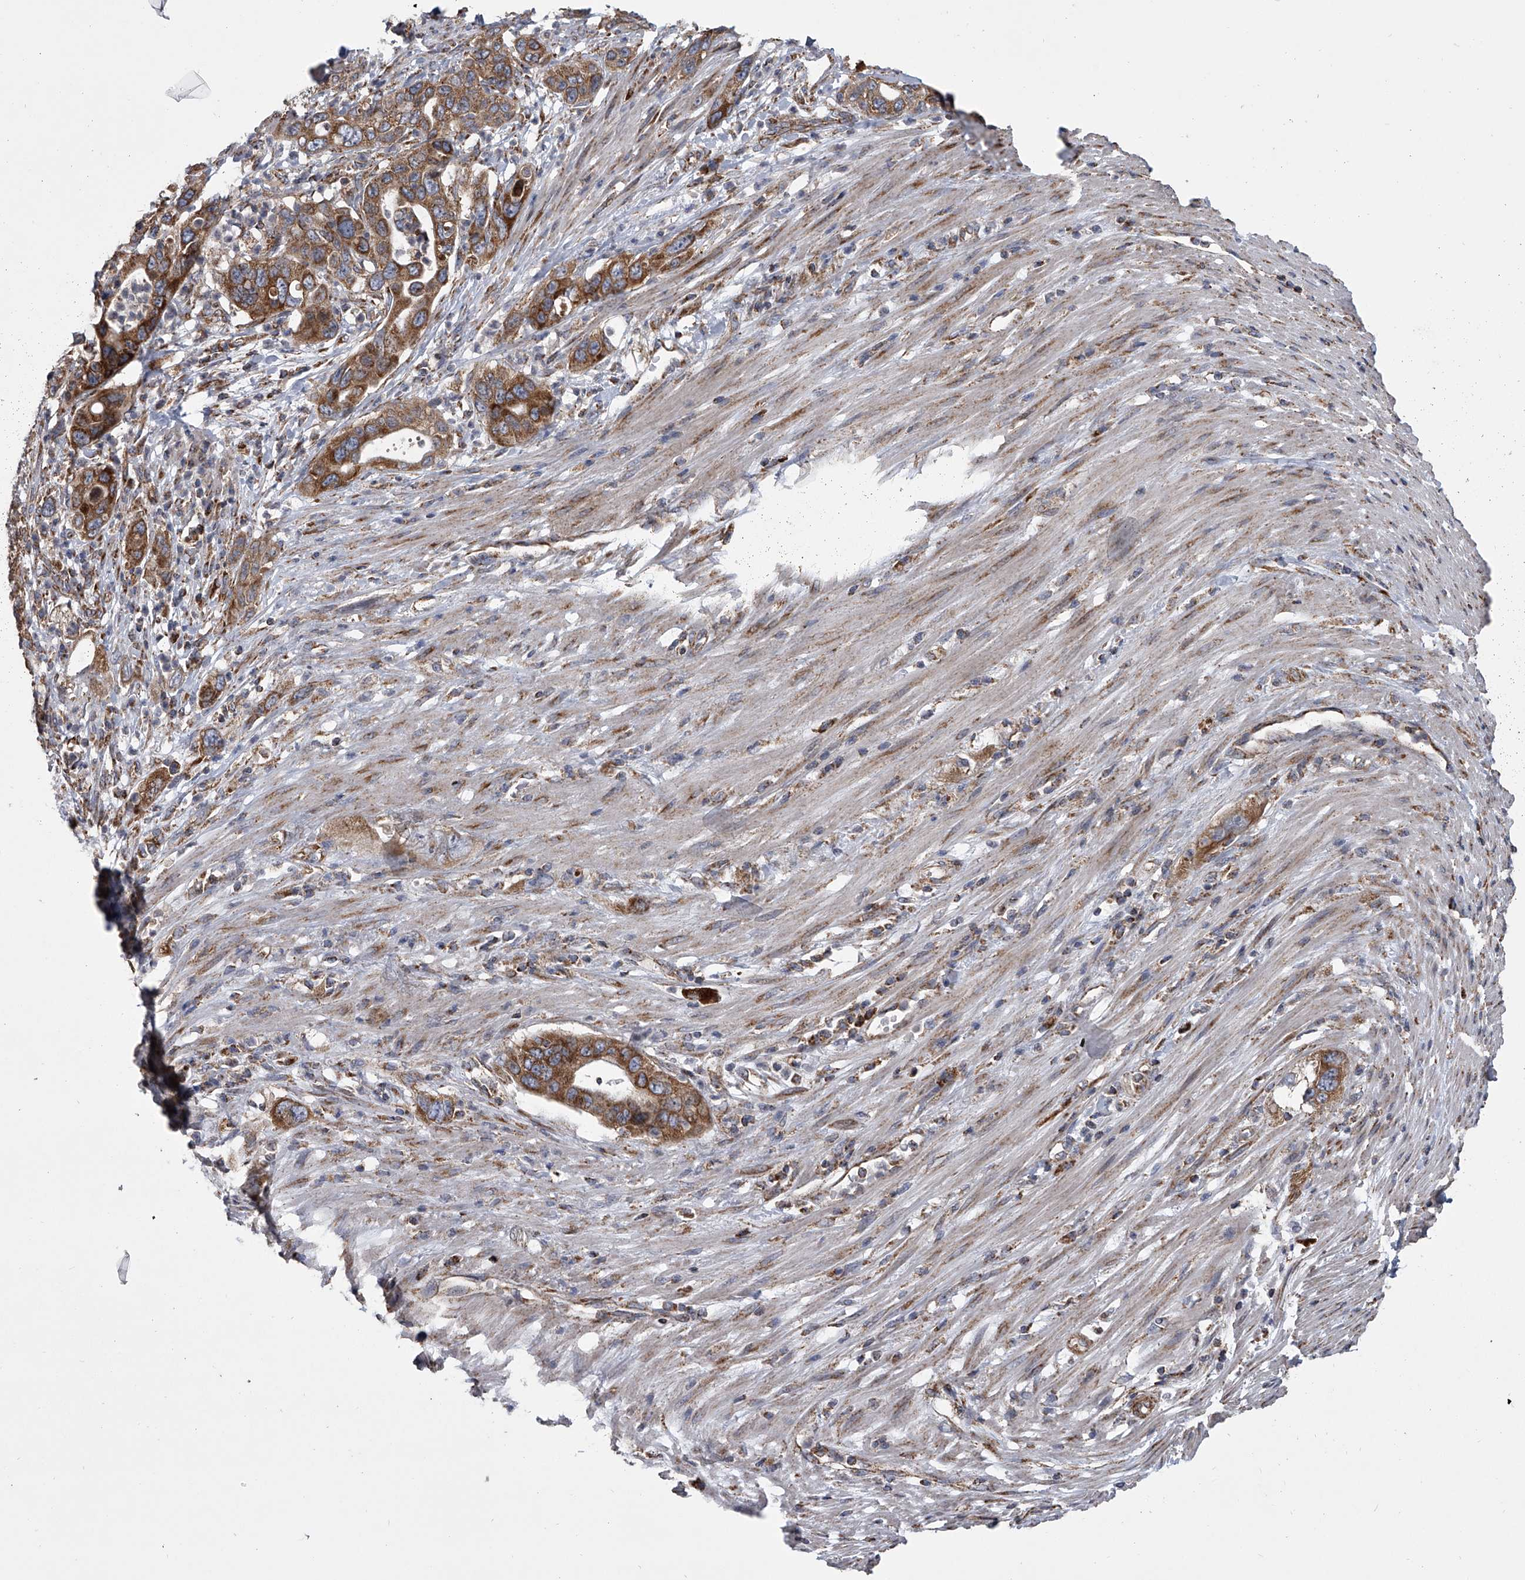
{"staining": {"intensity": "strong", "quantity": ">75%", "location": "cytoplasmic/membranous"}, "tissue": "pancreatic cancer", "cell_type": "Tumor cells", "image_type": "cancer", "snomed": [{"axis": "morphology", "description": "Adenocarcinoma, NOS"}, {"axis": "topography", "description": "Pancreas"}], "caption": "A photomicrograph showing strong cytoplasmic/membranous expression in approximately >75% of tumor cells in adenocarcinoma (pancreatic), as visualized by brown immunohistochemical staining.", "gene": "ZC3H15", "patient": {"sex": "female", "age": 71}}